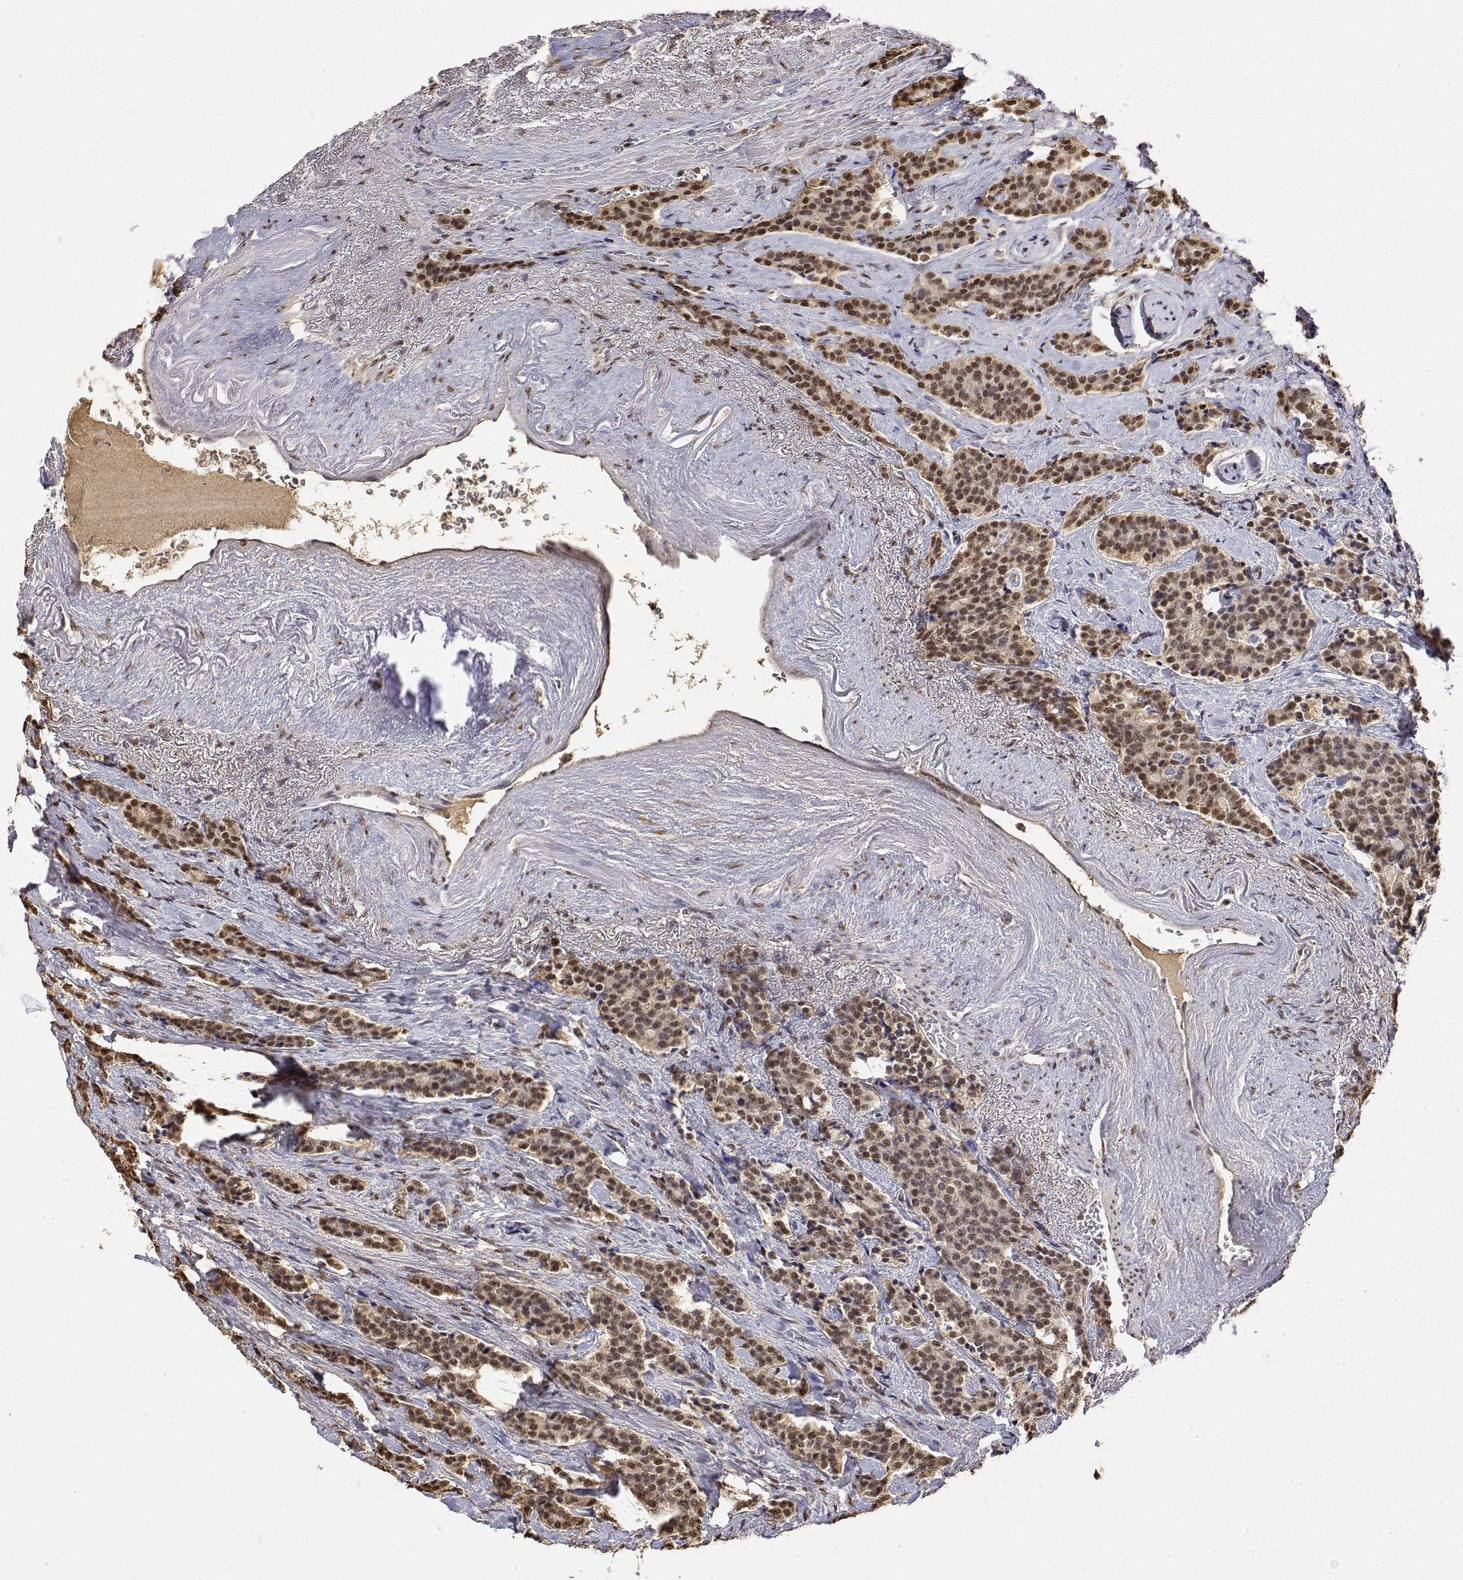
{"staining": {"intensity": "moderate", "quantity": ">75%", "location": "nuclear"}, "tissue": "carcinoid", "cell_type": "Tumor cells", "image_type": "cancer", "snomed": [{"axis": "morphology", "description": "Carcinoid, malignant, NOS"}, {"axis": "topography", "description": "Small intestine"}], "caption": "Immunohistochemistry (IHC) photomicrograph of neoplastic tissue: carcinoid stained using immunohistochemistry (IHC) exhibits medium levels of moderate protein expression localized specifically in the nuclear of tumor cells, appearing as a nuclear brown color.", "gene": "TPI1", "patient": {"sex": "female", "age": 73}}